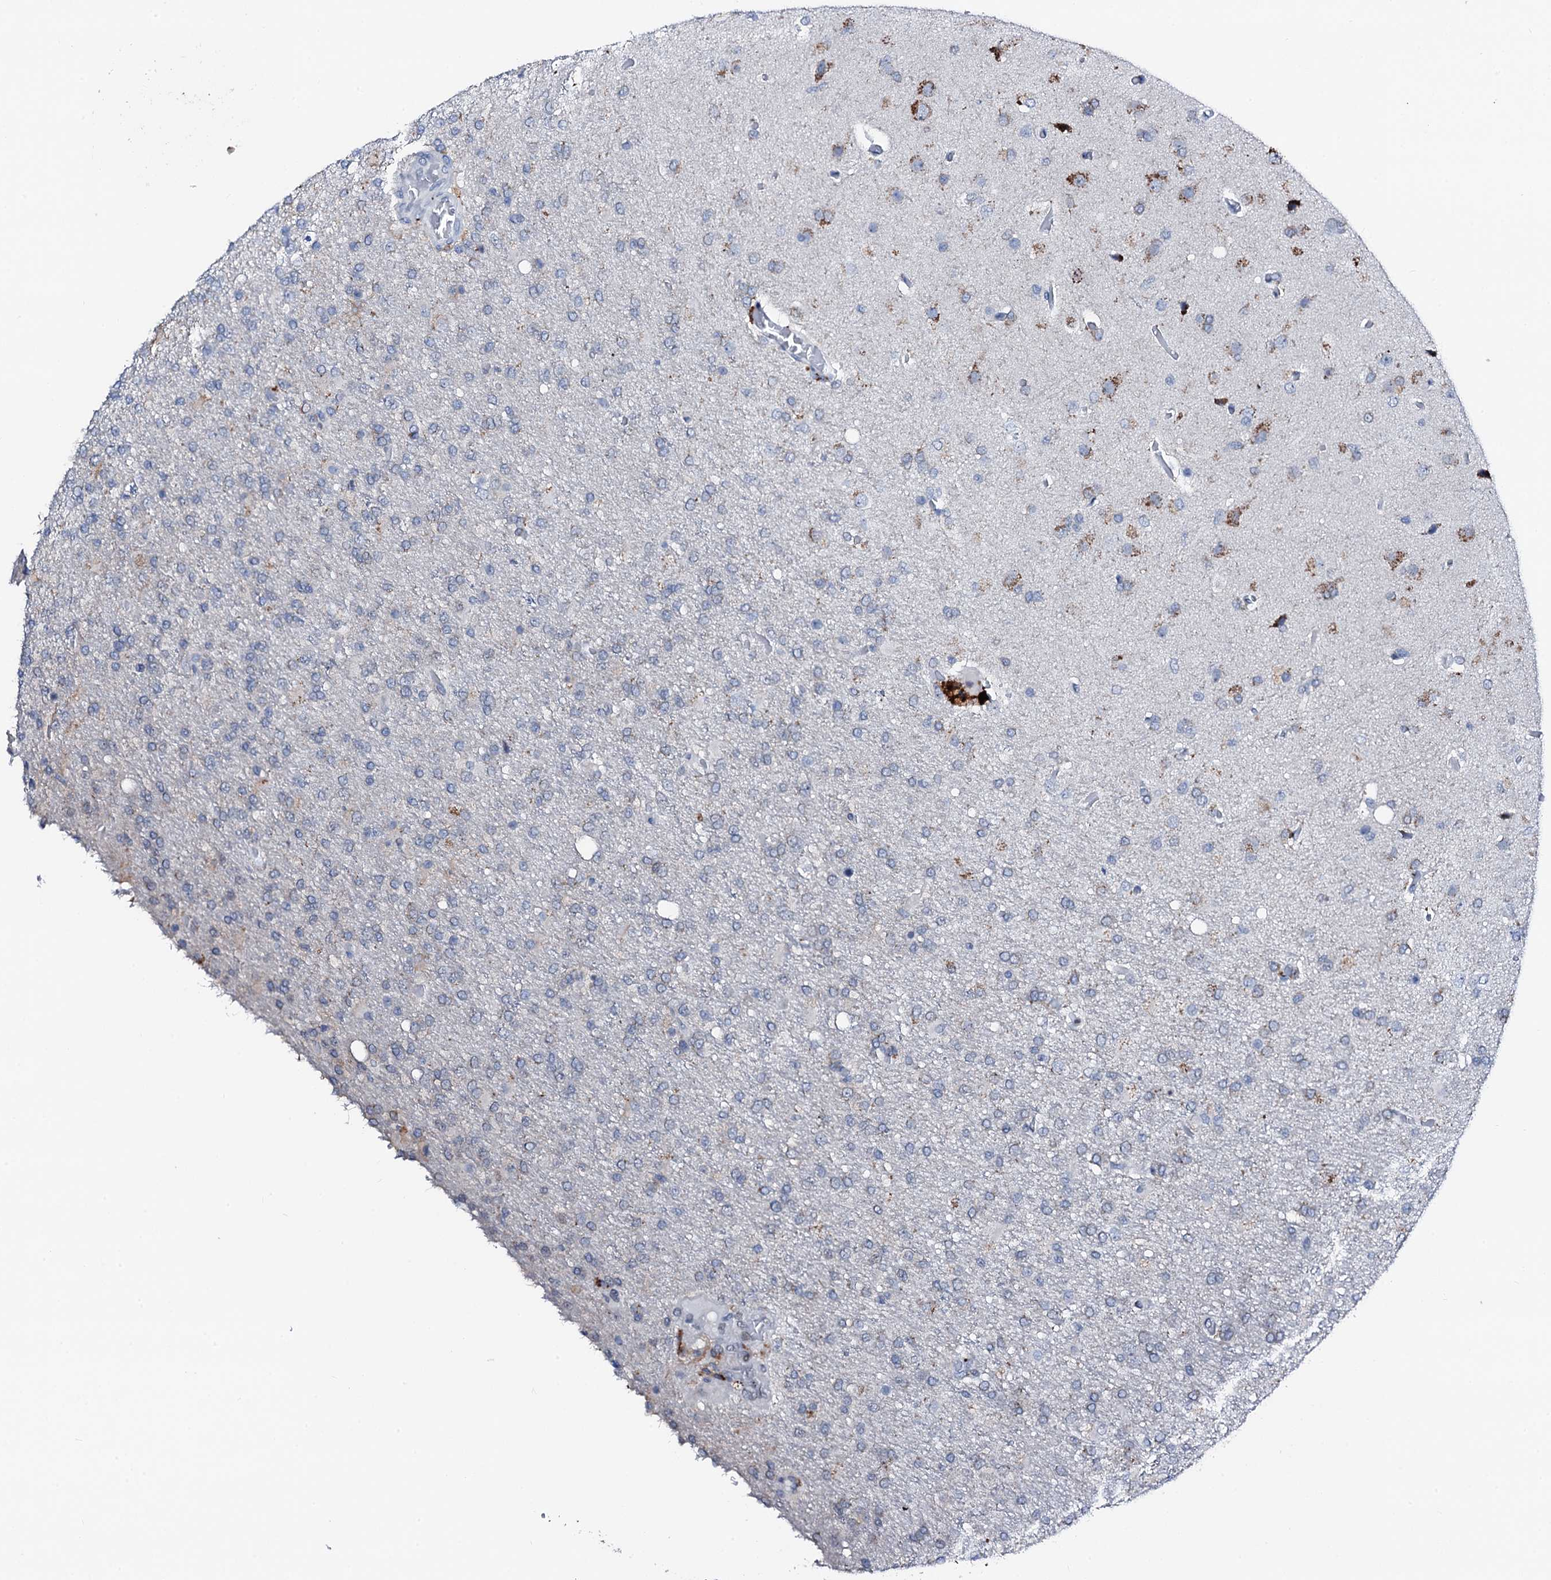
{"staining": {"intensity": "weak", "quantity": "<25%", "location": "cytoplasmic/membranous"}, "tissue": "glioma", "cell_type": "Tumor cells", "image_type": "cancer", "snomed": [{"axis": "morphology", "description": "Glioma, malignant, High grade"}, {"axis": "topography", "description": "Brain"}], "caption": "The IHC photomicrograph has no significant expression in tumor cells of malignant glioma (high-grade) tissue.", "gene": "TRAFD1", "patient": {"sex": "female", "age": 74}}